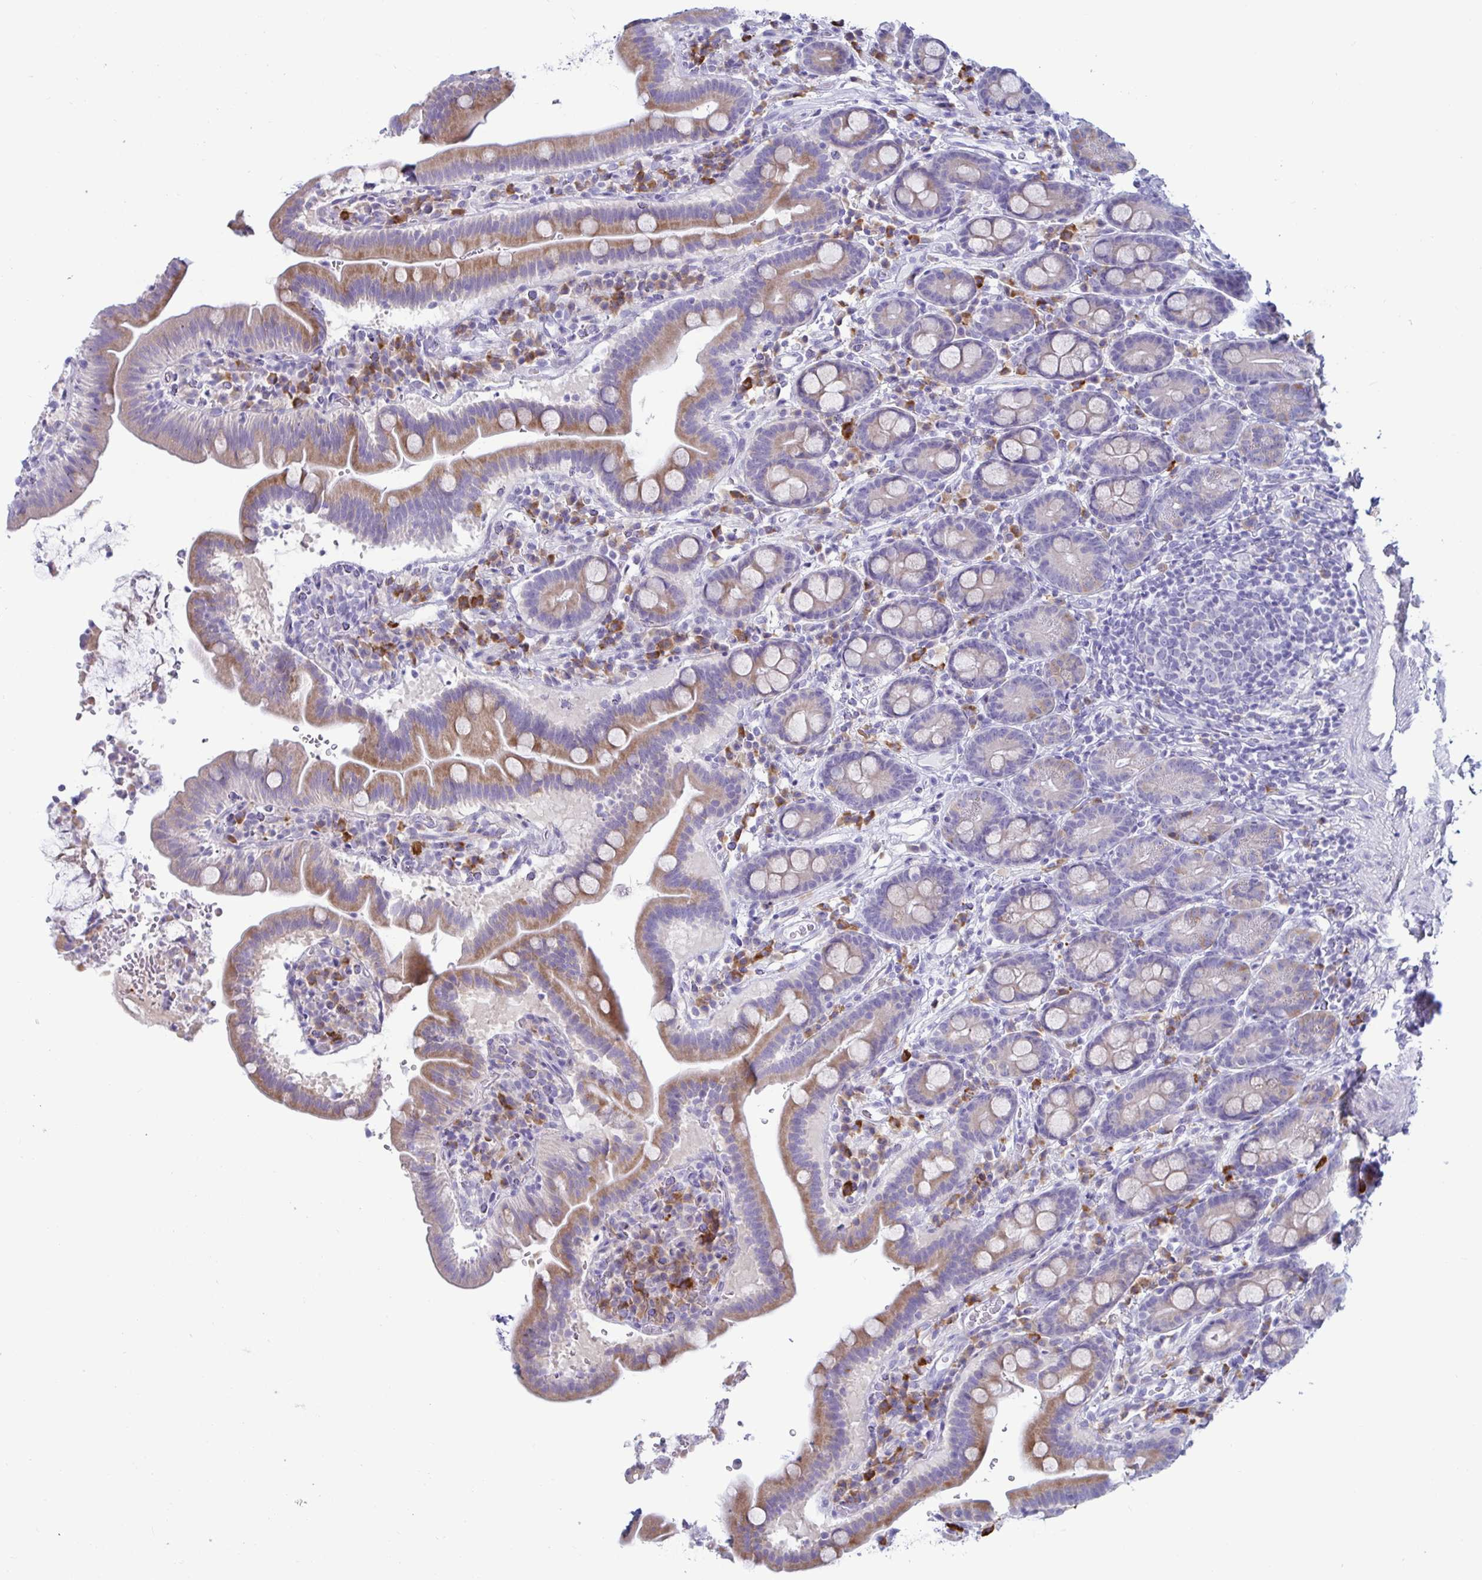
{"staining": {"intensity": "moderate", "quantity": "25%-75%", "location": "cytoplasmic/membranous"}, "tissue": "small intestine", "cell_type": "Glandular cells", "image_type": "normal", "snomed": [{"axis": "morphology", "description": "Normal tissue, NOS"}, {"axis": "topography", "description": "Small intestine"}], "caption": "An image of small intestine stained for a protein demonstrates moderate cytoplasmic/membranous brown staining in glandular cells.", "gene": "TFPI2", "patient": {"sex": "male", "age": 26}}